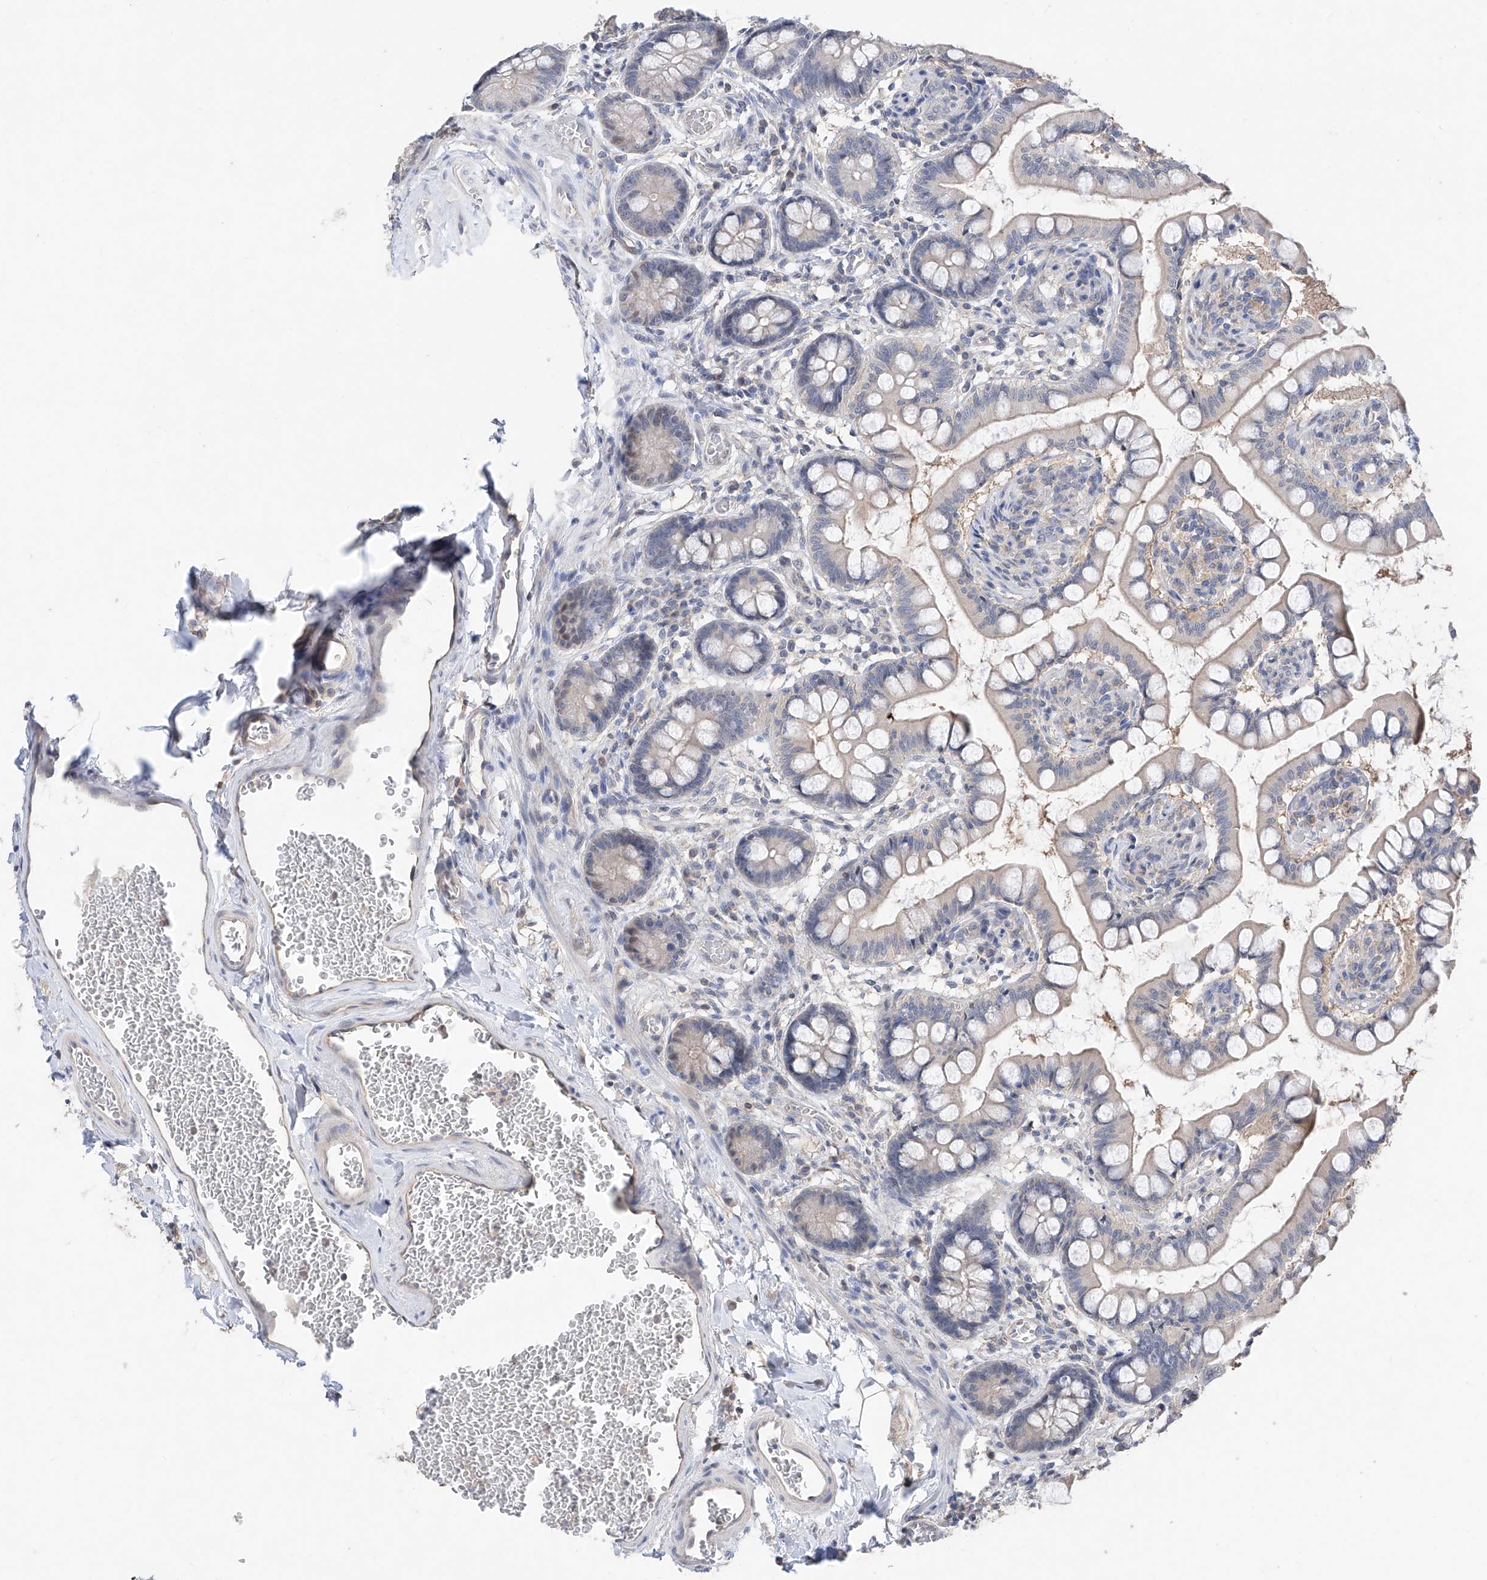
{"staining": {"intensity": "weak", "quantity": "<25%", "location": "cytoplasmic/membranous"}, "tissue": "small intestine", "cell_type": "Glandular cells", "image_type": "normal", "snomed": [{"axis": "morphology", "description": "Normal tissue, NOS"}, {"axis": "topography", "description": "Small intestine"}], "caption": "This is an immunohistochemistry photomicrograph of unremarkable human small intestine. There is no positivity in glandular cells.", "gene": "FUCA2", "patient": {"sex": "male", "age": 52}}